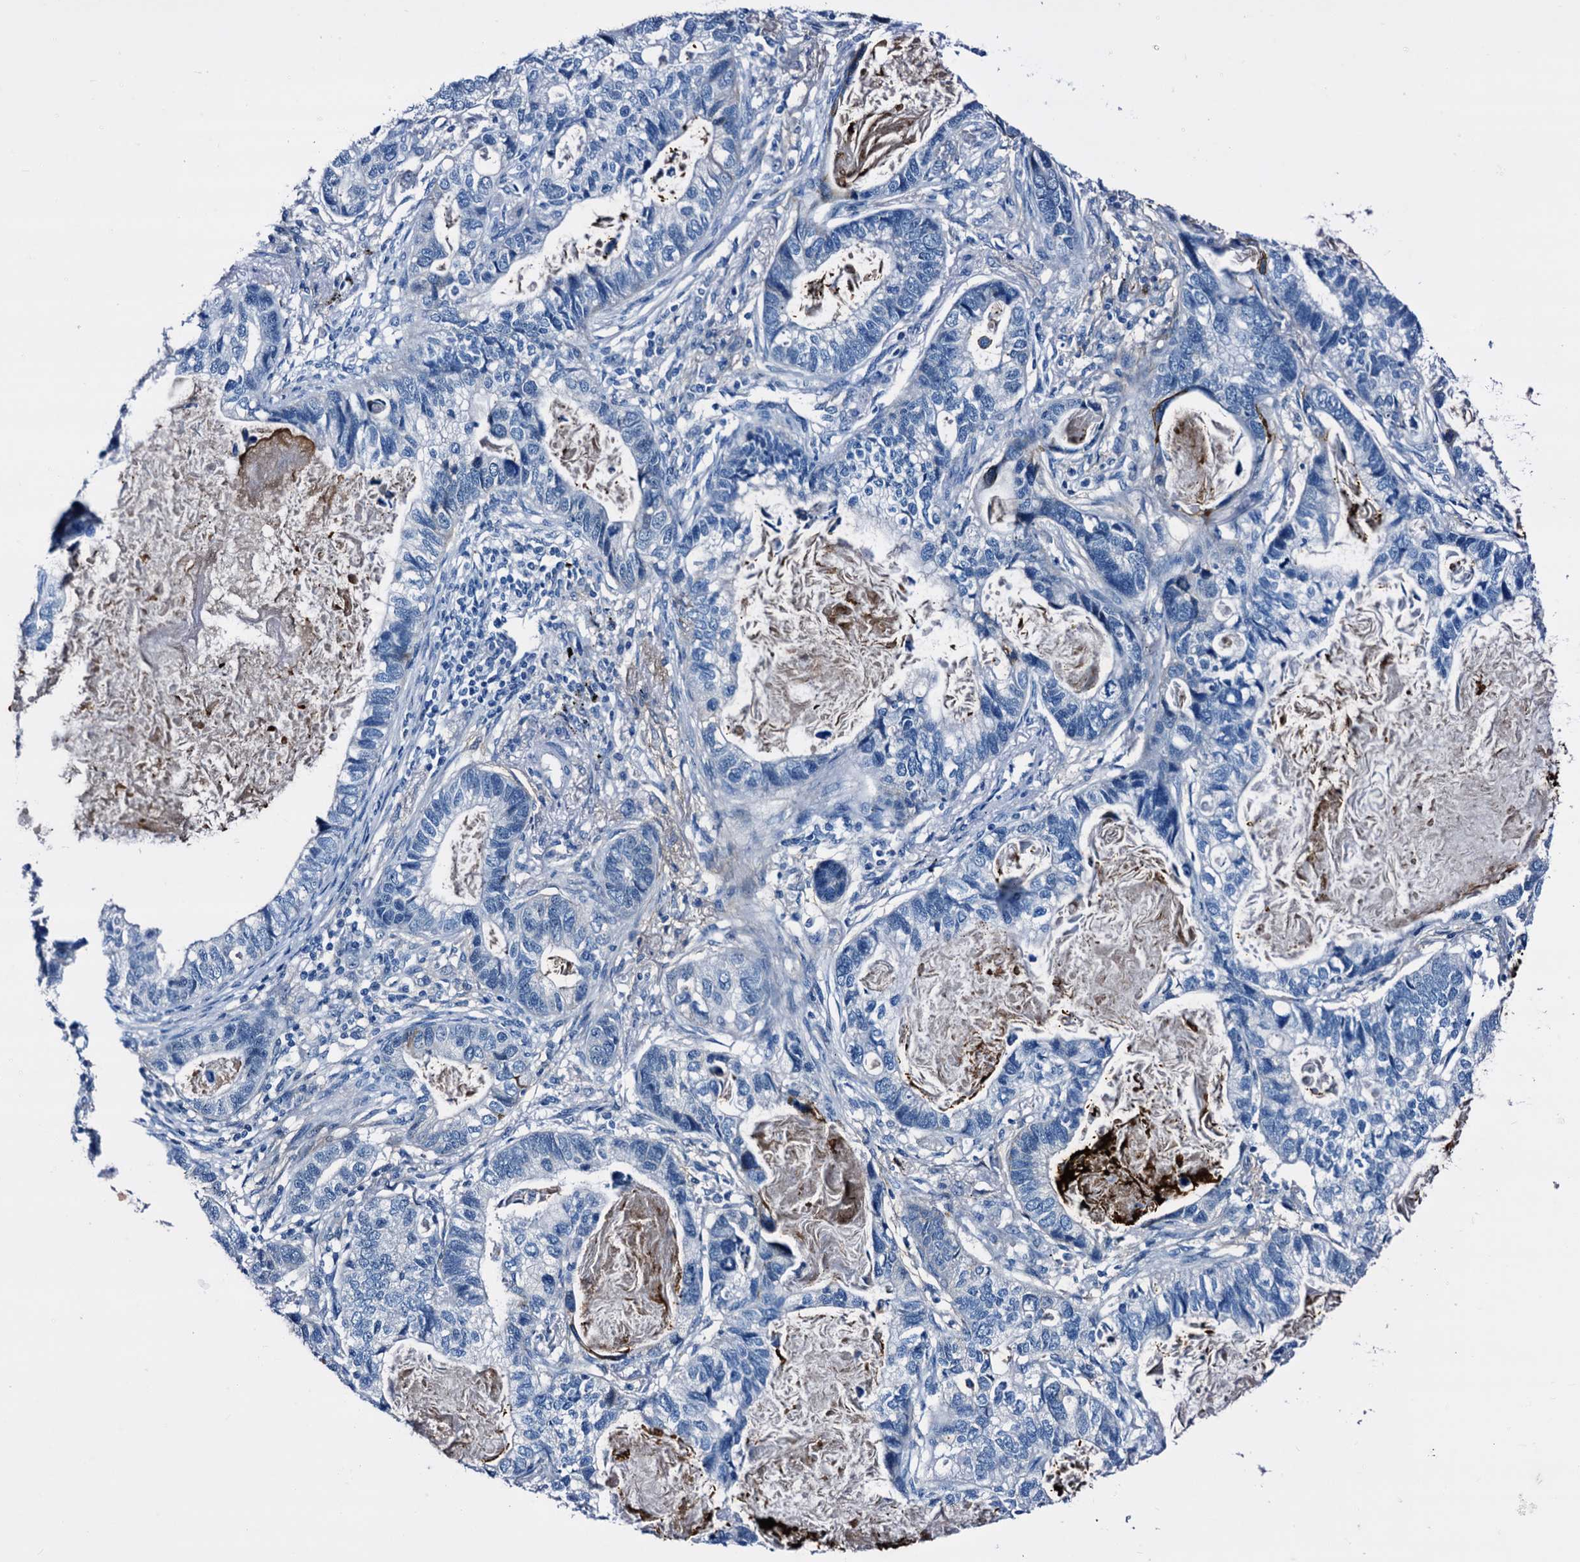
{"staining": {"intensity": "negative", "quantity": "none", "location": "none"}, "tissue": "lung cancer", "cell_type": "Tumor cells", "image_type": "cancer", "snomed": [{"axis": "morphology", "description": "Adenocarcinoma, NOS"}, {"axis": "topography", "description": "Lung"}], "caption": "DAB (3,3'-diaminobenzidine) immunohistochemical staining of lung cancer exhibits no significant positivity in tumor cells.", "gene": "EMG1", "patient": {"sex": "male", "age": 67}}